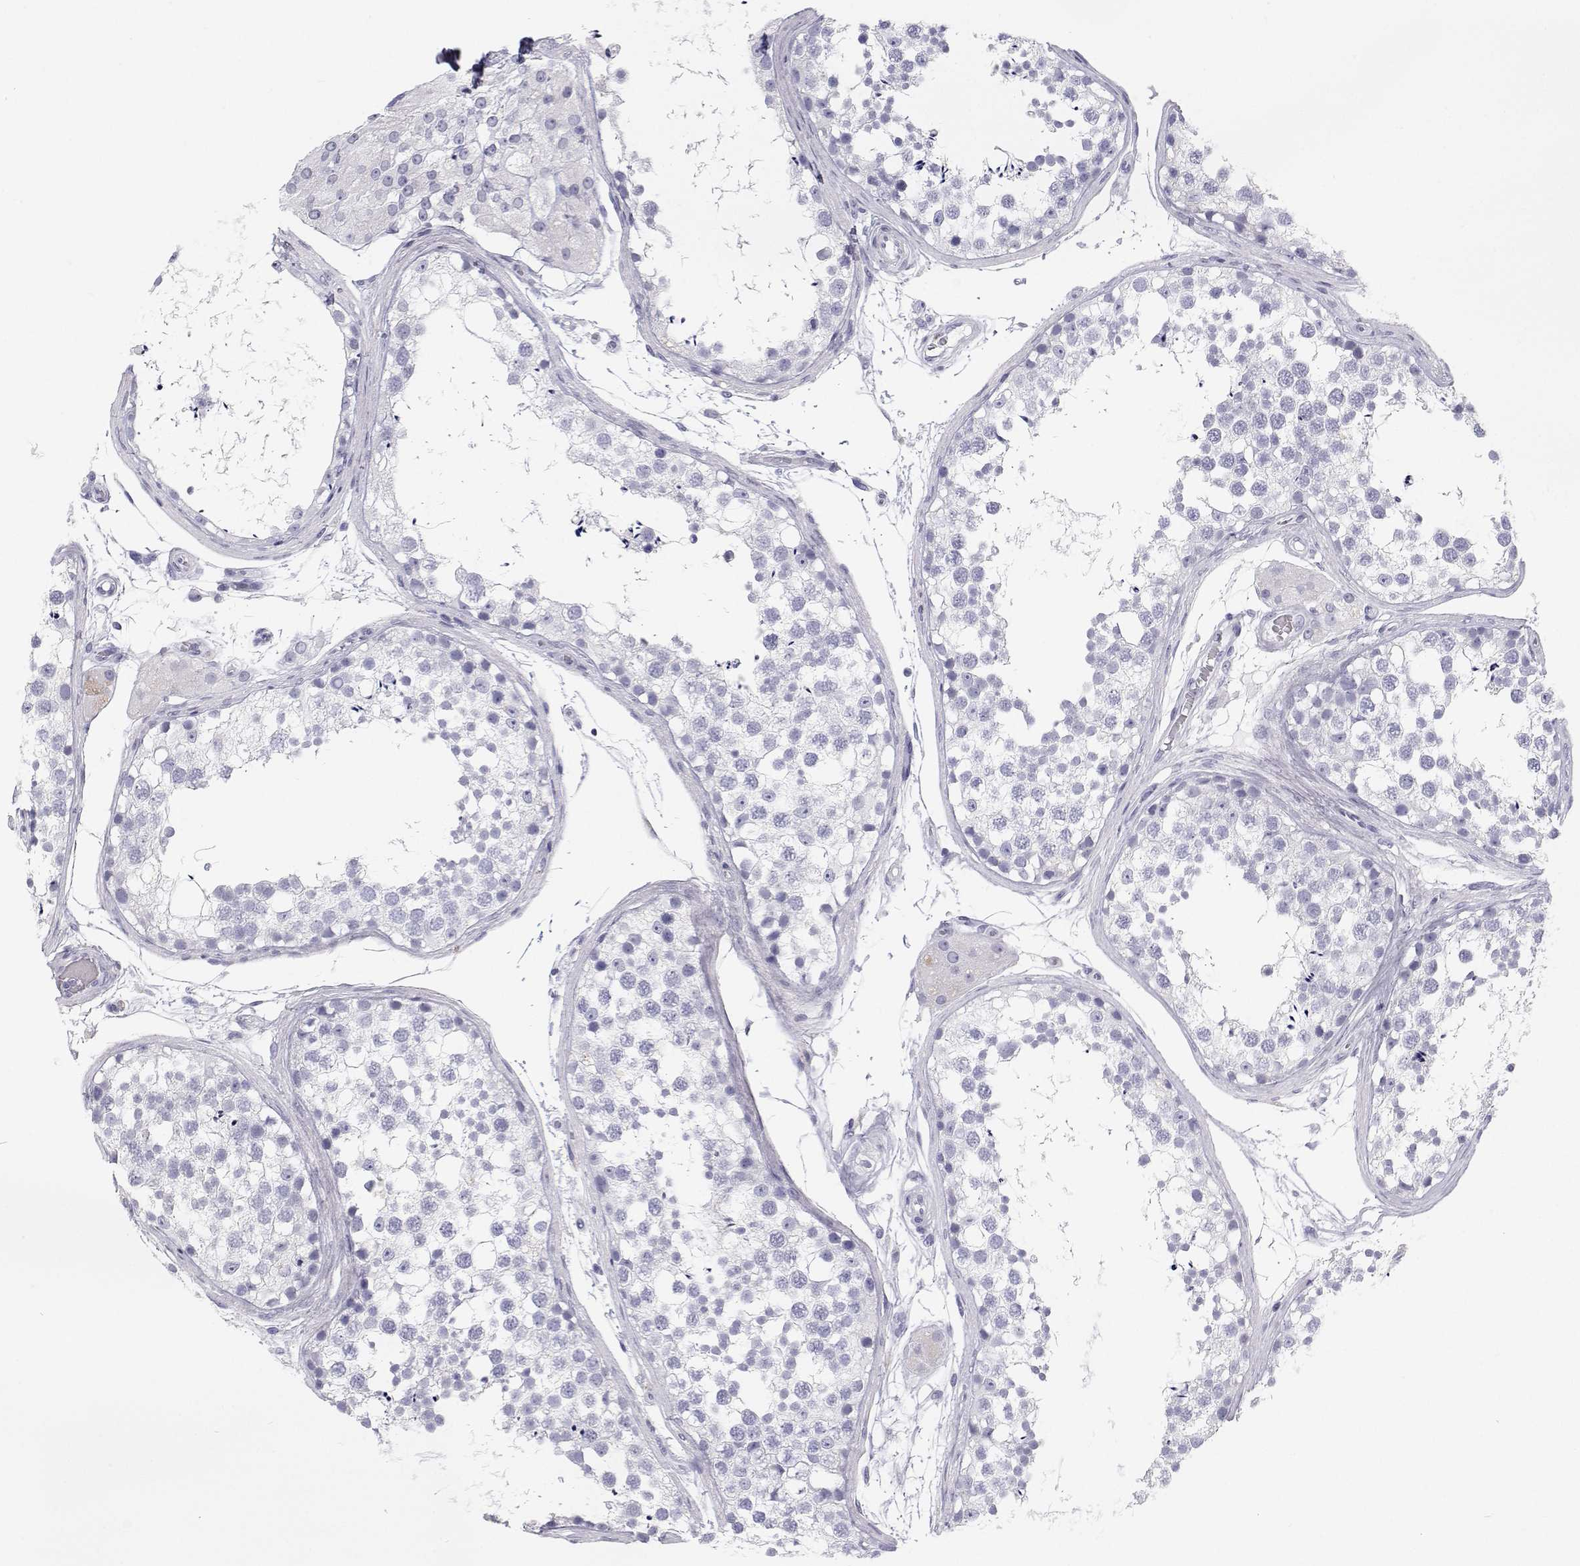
{"staining": {"intensity": "negative", "quantity": "none", "location": "none"}, "tissue": "testis", "cell_type": "Cells in seminiferous ducts", "image_type": "normal", "snomed": [{"axis": "morphology", "description": "Normal tissue, NOS"}, {"axis": "morphology", "description": "Seminoma, NOS"}, {"axis": "topography", "description": "Testis"}], "caption": "A high-resolution image shows immunohistochemistry staining of benign testis, which reveals no significant positivity in cells in seminiferous ducts. The staining was performed using DAB to visualize the protein expression in brown, while the nuclei were stained in blue with hematoxylin (Magnification: 20x).", "gene": "SFTPB", "patient": {"sex": "male", "age": 65}}